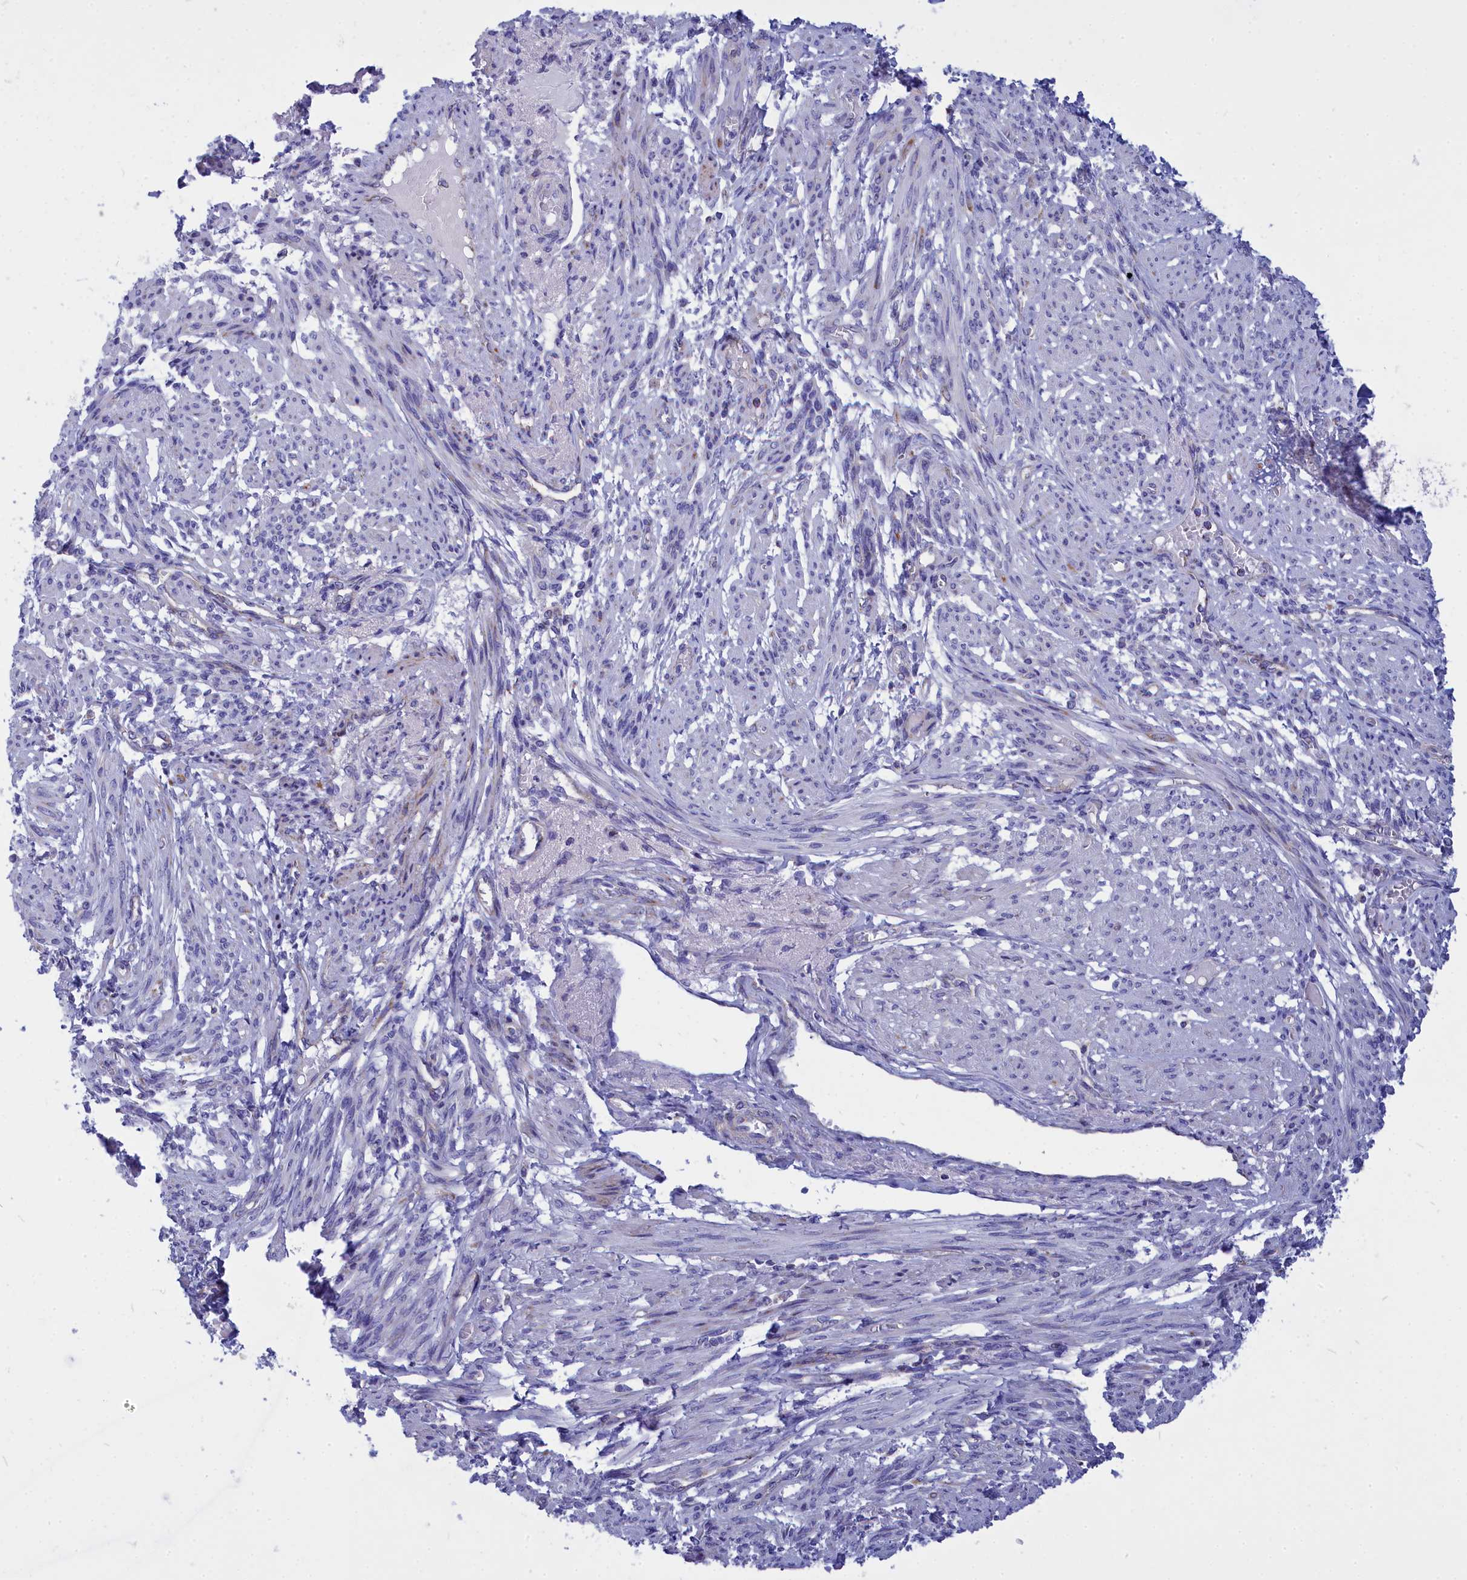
{"staining": {"intensity": "negative", "quantity": "none", "location": "none"}, "tissue": "smooth muscle", "cell_type": "Smooth muscle cells", "image_type": "normal", "snomed": [{"axis": "morphology", "description": "Normal tissue, NOS"}, {"axis": "topography", "description": "Smooth muscle"}], "caption": "This histopathology image is of normal smooth muscle stained with immunohistochemistry to label a protein in brown with the nuclei are counter-stained blue. There is no positivity in smooth muscle cells. (Immunohistochemistry (ihc), brightfield microscopy, high magnification).", "gene": "CCRL2", "patient": {"sex": "female", "age": 39}}